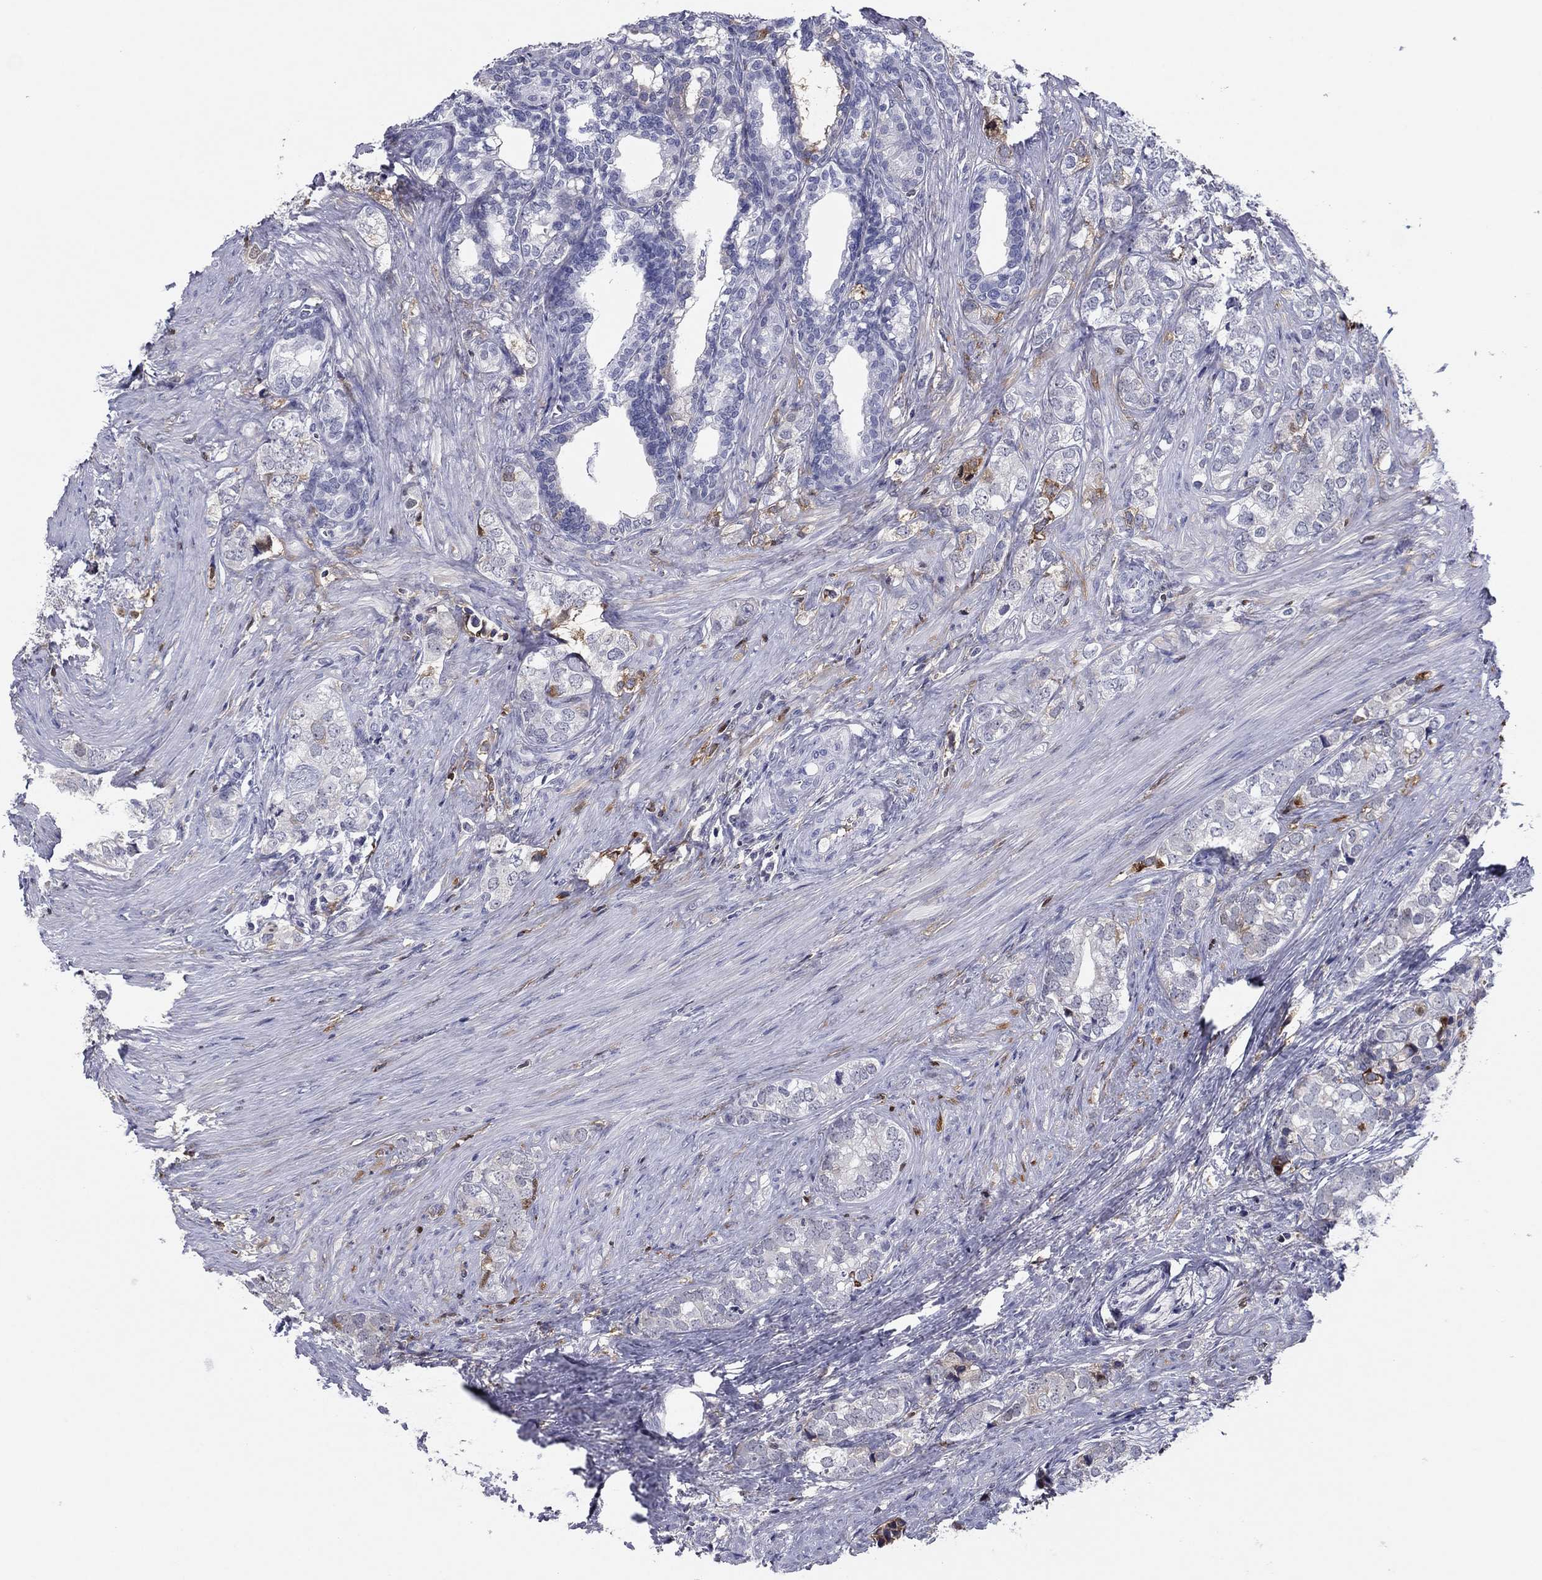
{"staining": {"intensity": "negative", "quantity": "none", "location": "none"}, "tissue": "prostate cancer", "cell_type": "Tumor cells", "image_type": "cancer", "snomed": [{"axis": "morphology", "description": "Adenocarcinoma, NOS"}, {"axis": "topography", "description": "Prostate and seminal vesicle, NOS"}], "caption": "A micrograph of human adenocarcinoma (prostate) is negative for staining in tumor cells.", "gene": "HPX", "patient": {"sex": "male", "age": 63}}